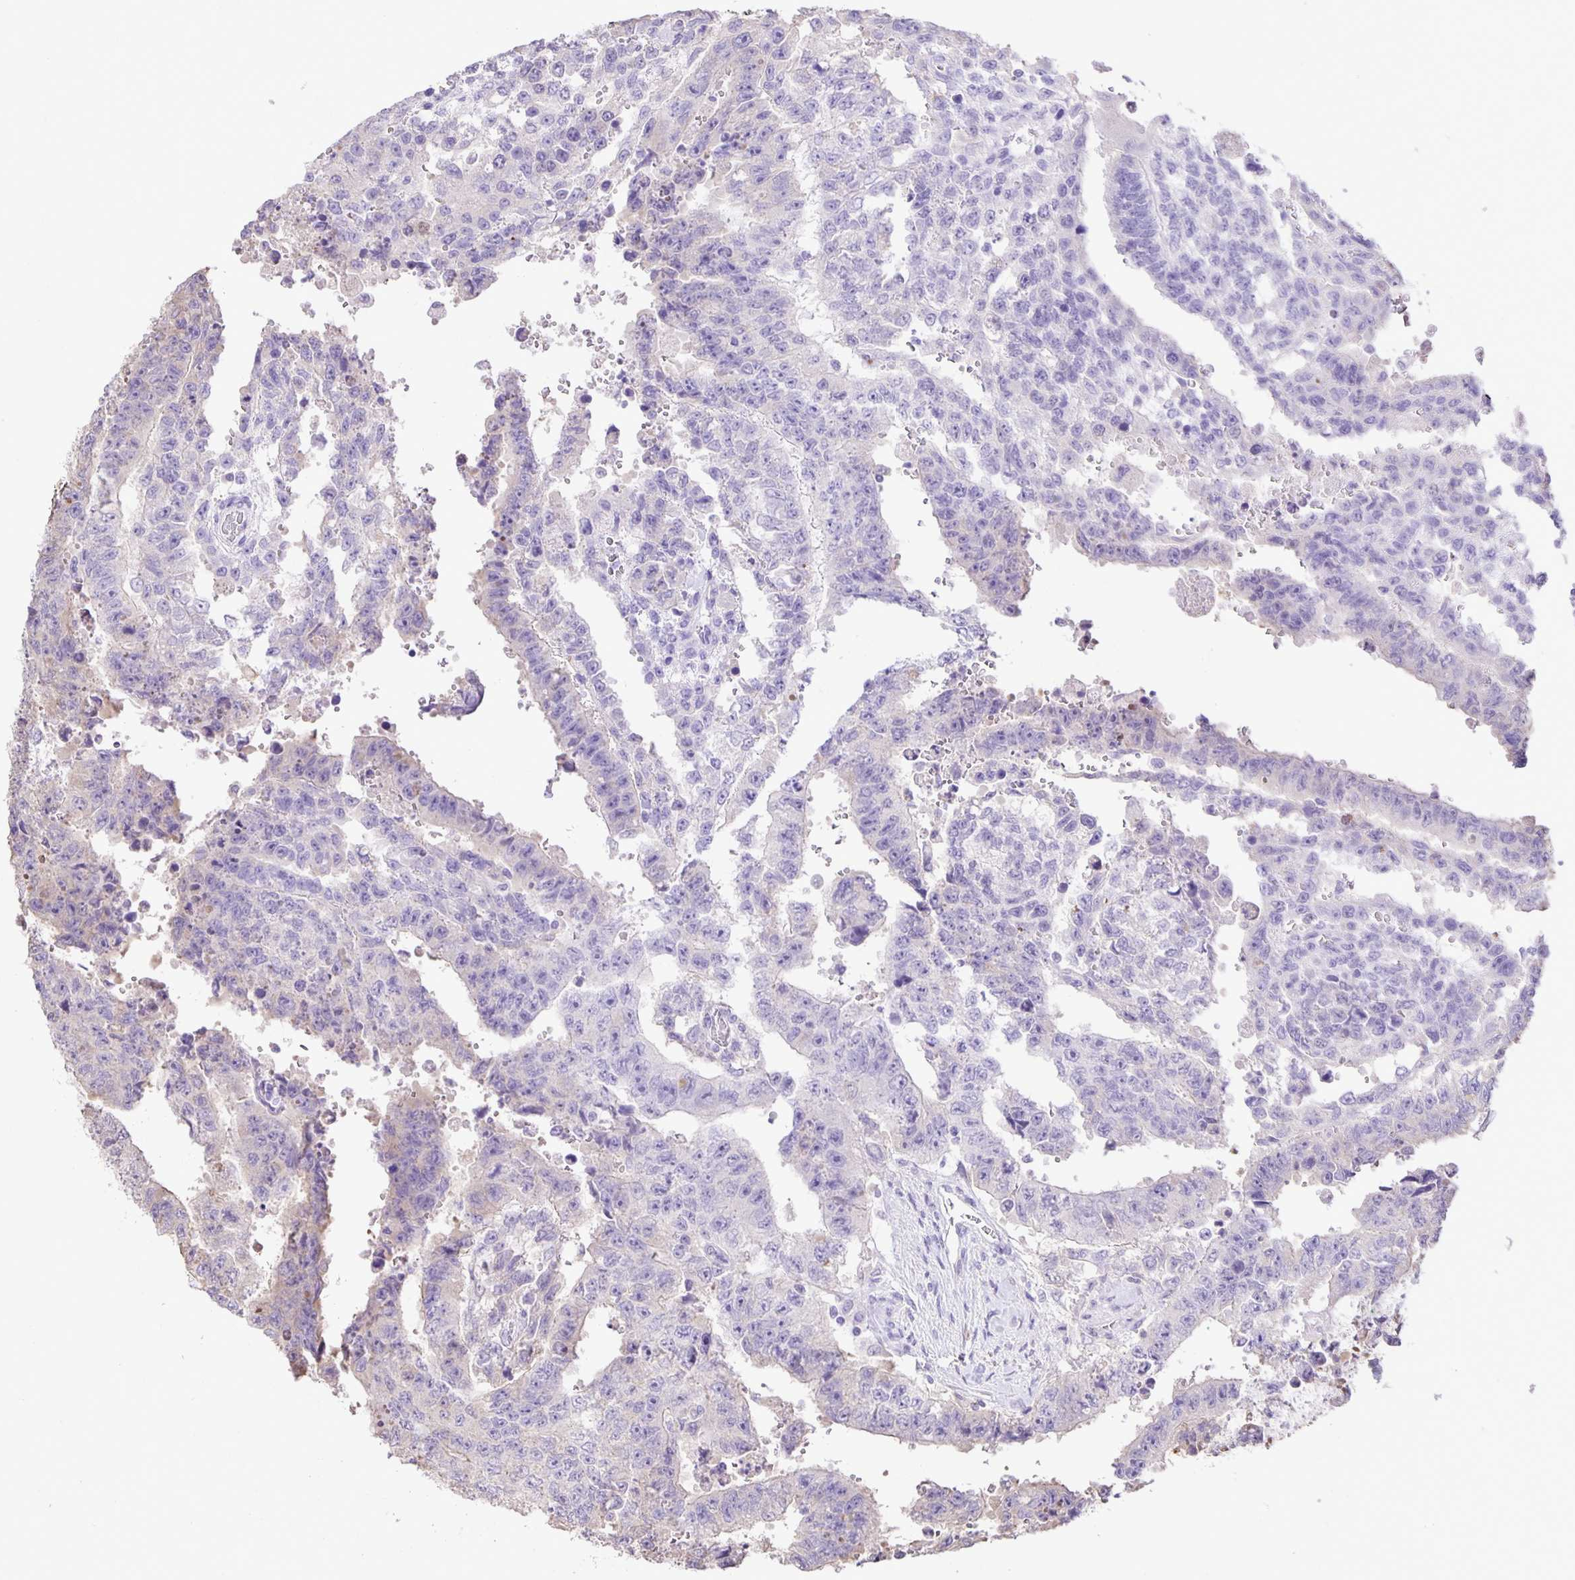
{"staining": {"intensity": "negative", "quantity": "none", "location": "none"}, "tissue": "testis cancer", "cell_type": "Tumor cells", "image_type": "cancer", "snomed": [{"axis": "morphology", "description": "Carcinoma, Embryonal, NOS"}, {"axis": "topography", "description": "Testis"}], "caption": "High magnification brightfield microscopy of embryonal carcinoma (testis) stained with DAB (3,3'-diaminobenzidine) (brown) and counterstained with hematoxylin (blue): tumor cells show no significant staining. (Immunohistochemistry, brightfield microscopy, high magnification).", "gene": "ONECUT2", "patient": {"sex": "male", "age": 24}}